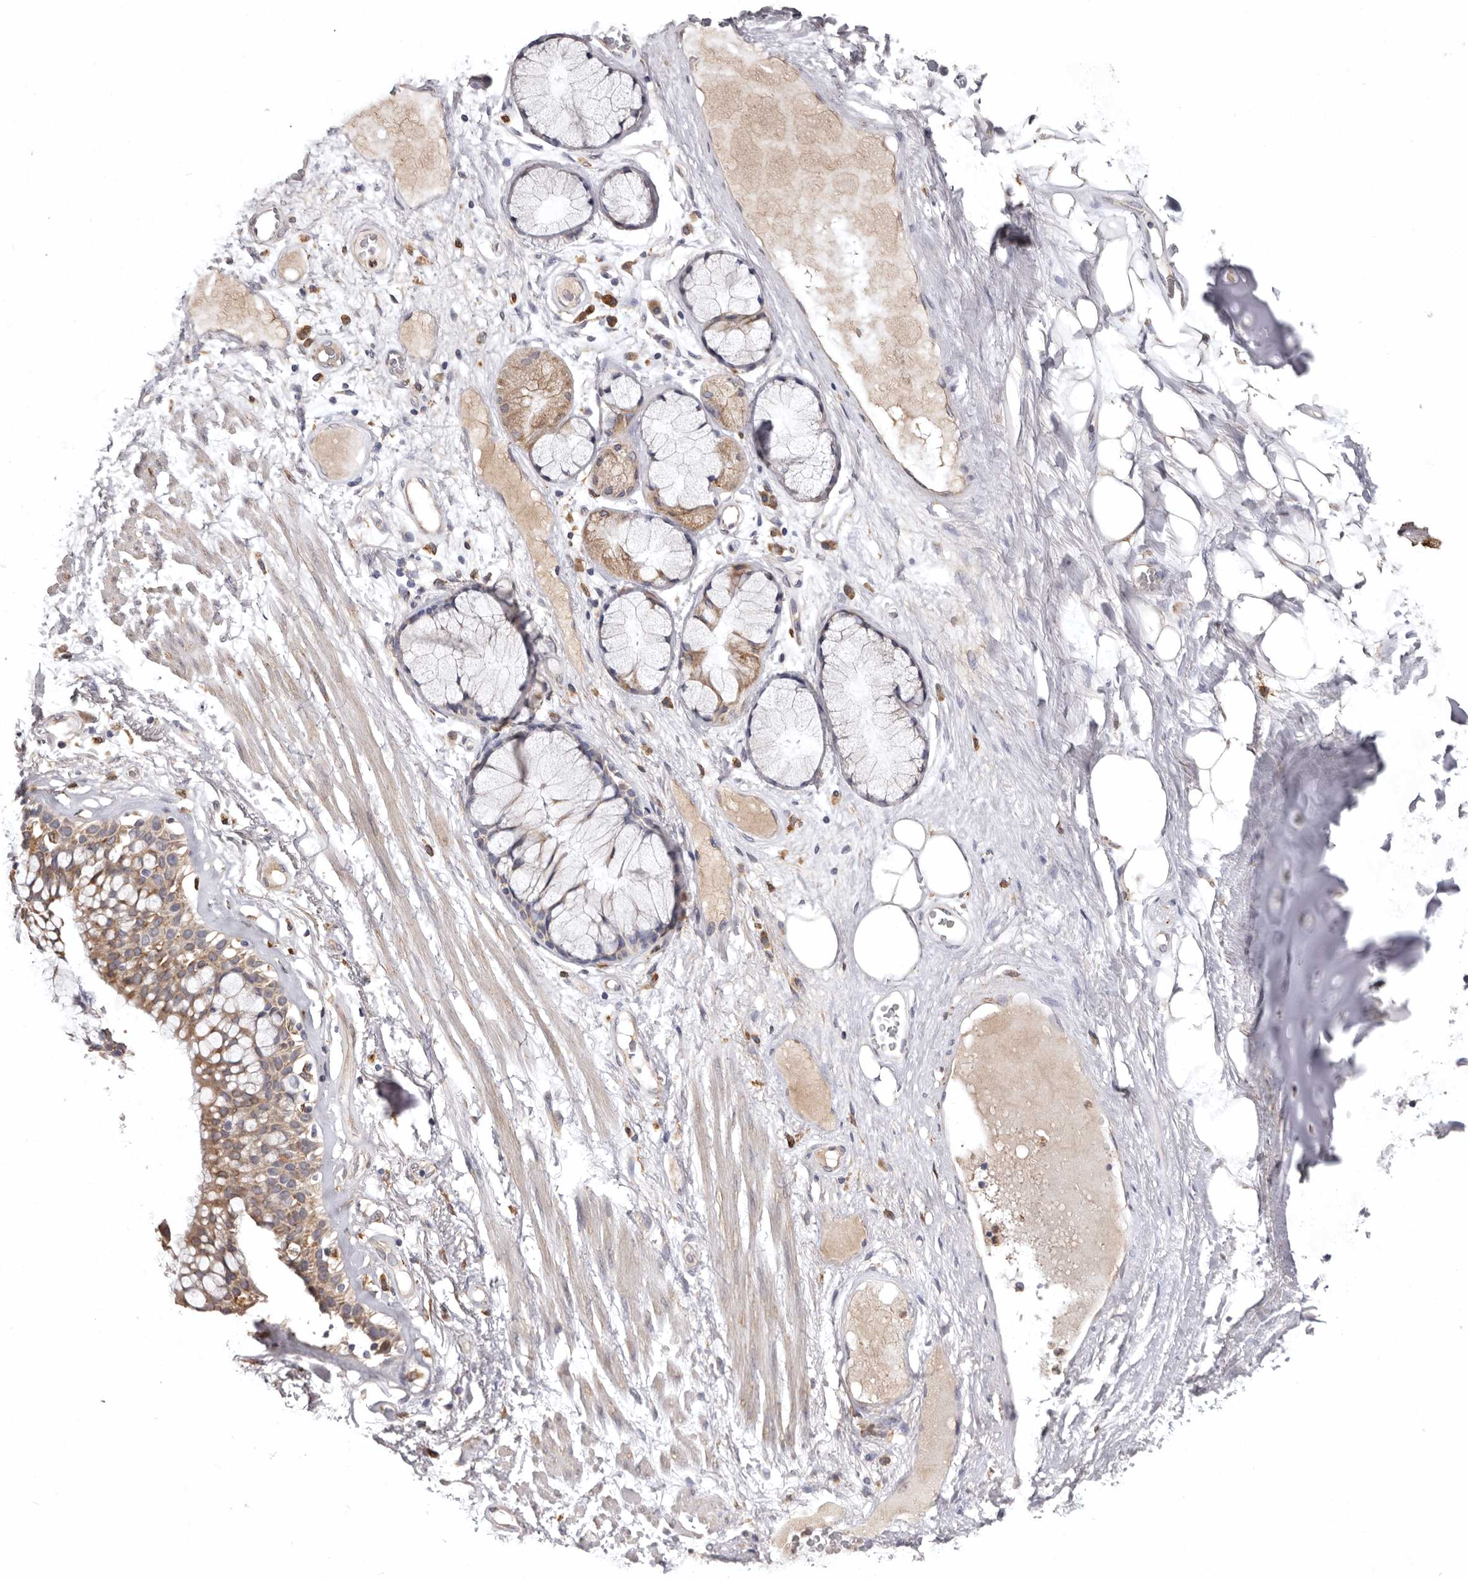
{"staining": {"intensity": "negative", "quantity": "none", "location": "none"}, "tissue": "adipose tissue", "cell_type": "Adipocytes", "image_type": "normal", "snomed": [{"axis": "morphology", "description": "Normal tissue, NOS"}, {"axis": "topography", "description": "Bronchus"}], "caption": "IHC micrograph of benign adipose tissue stained for a protein (brown), which demonstrates no staining in adipocytes. Brightfield microscopy of immunohistochemistry (IHC) stained with DAB (brown) and hematoxylin (blue), captured at high magnification.", "gene": "INKA2", "patient": {"sex": "male", "age": 66}}